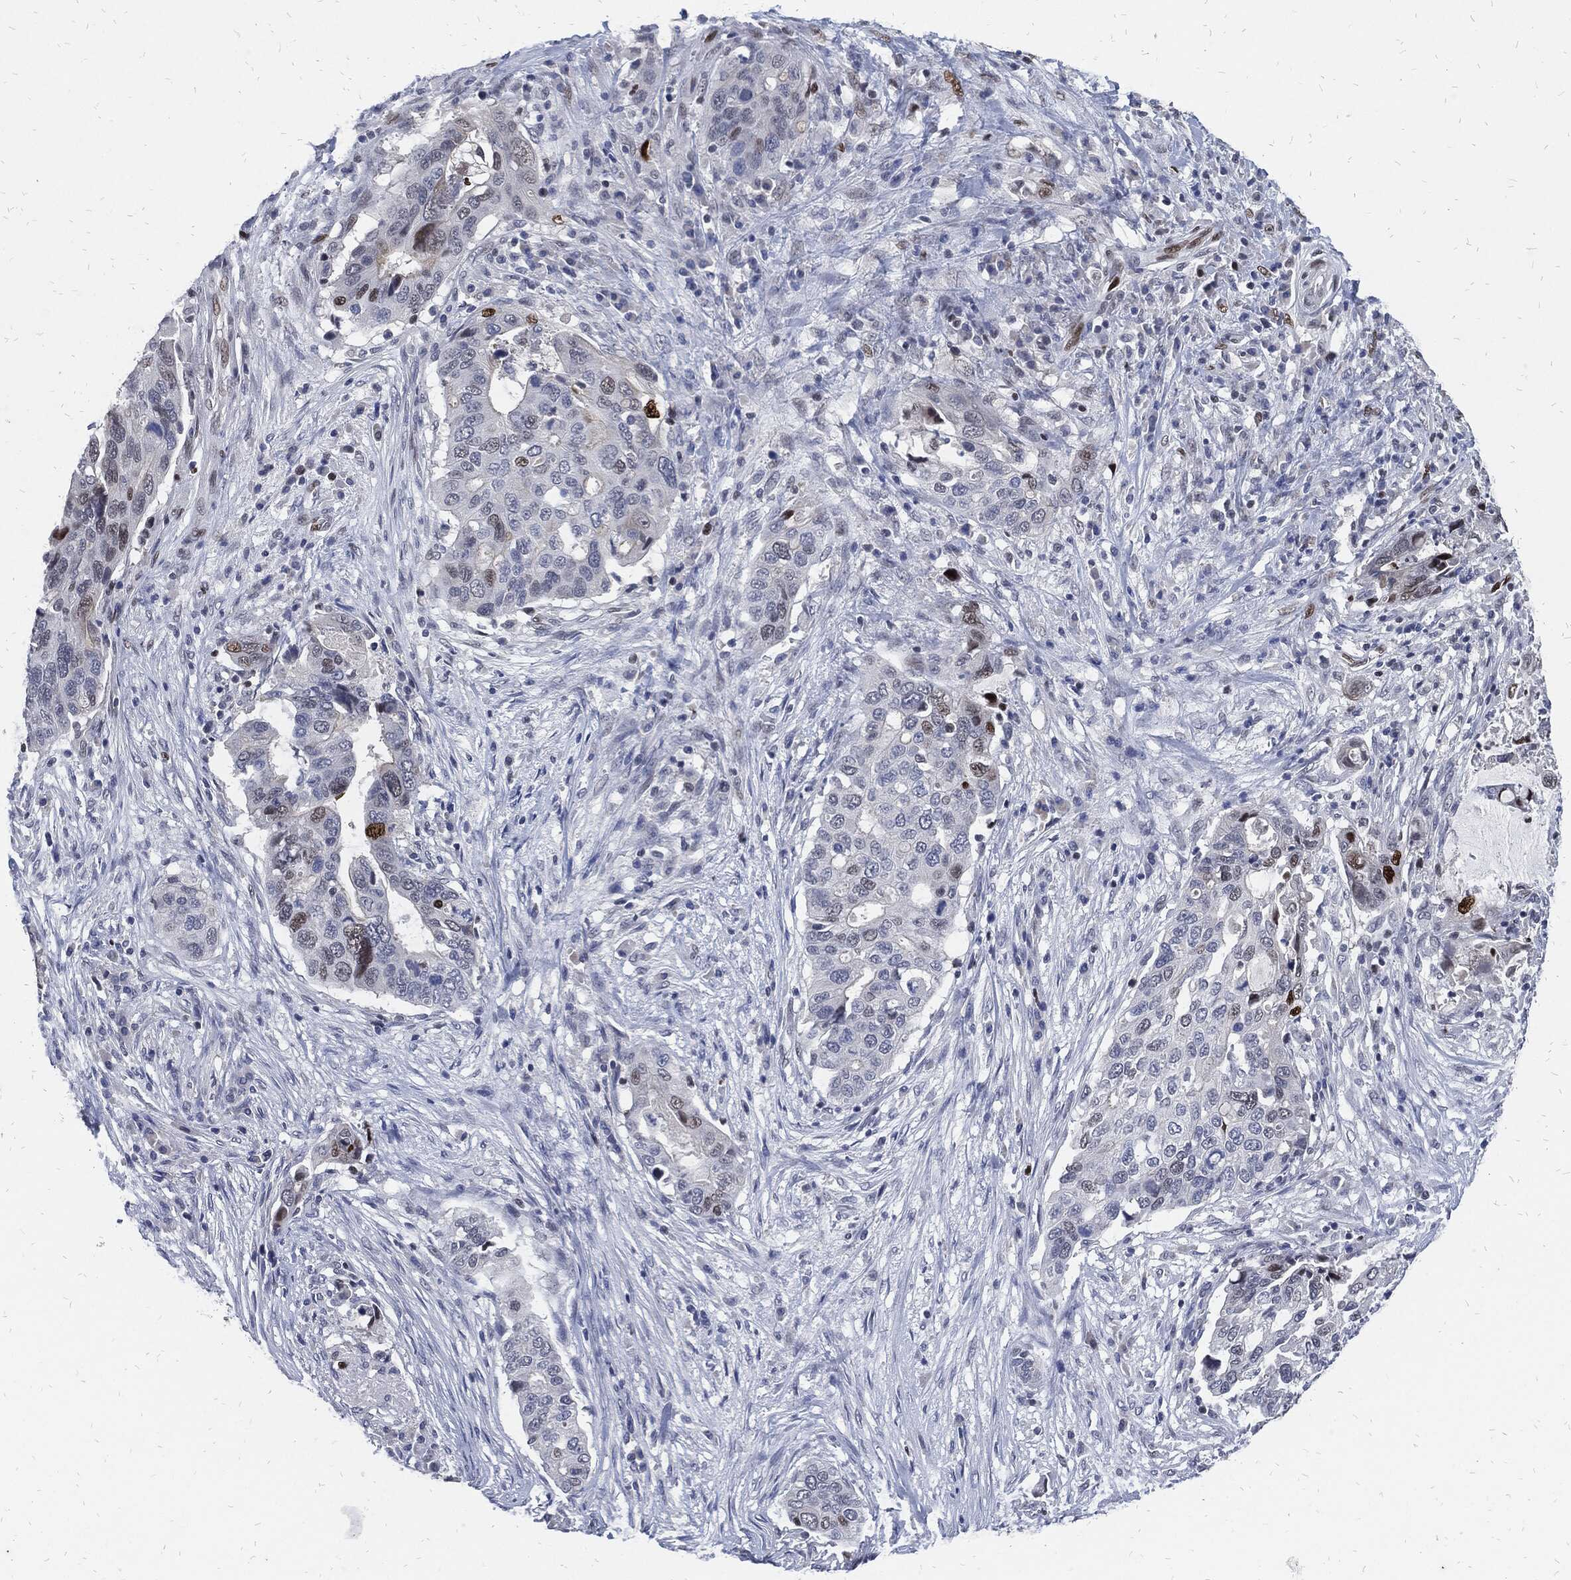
{"staining": {"intensity": "moderate", "quantity": "<25%", "location": "nuclear"}, "tissue": "stomach cancer", "cell_type": "Tumor cells", "image_type": "cancer", "snomed": [{"axis": "morphology", "description": "Adenocarcinoma, NOS"}, {"axis": "topography", "description": "Stomach"}], "caption": "Moderate nuclear expression for a protein is appreciated in about <25% of tumor cells of stomach cancer (adenocarcinoma) using immunohistochemistry.", "gene": "JUN", "patient": {"sex": "male", "age": 54}}